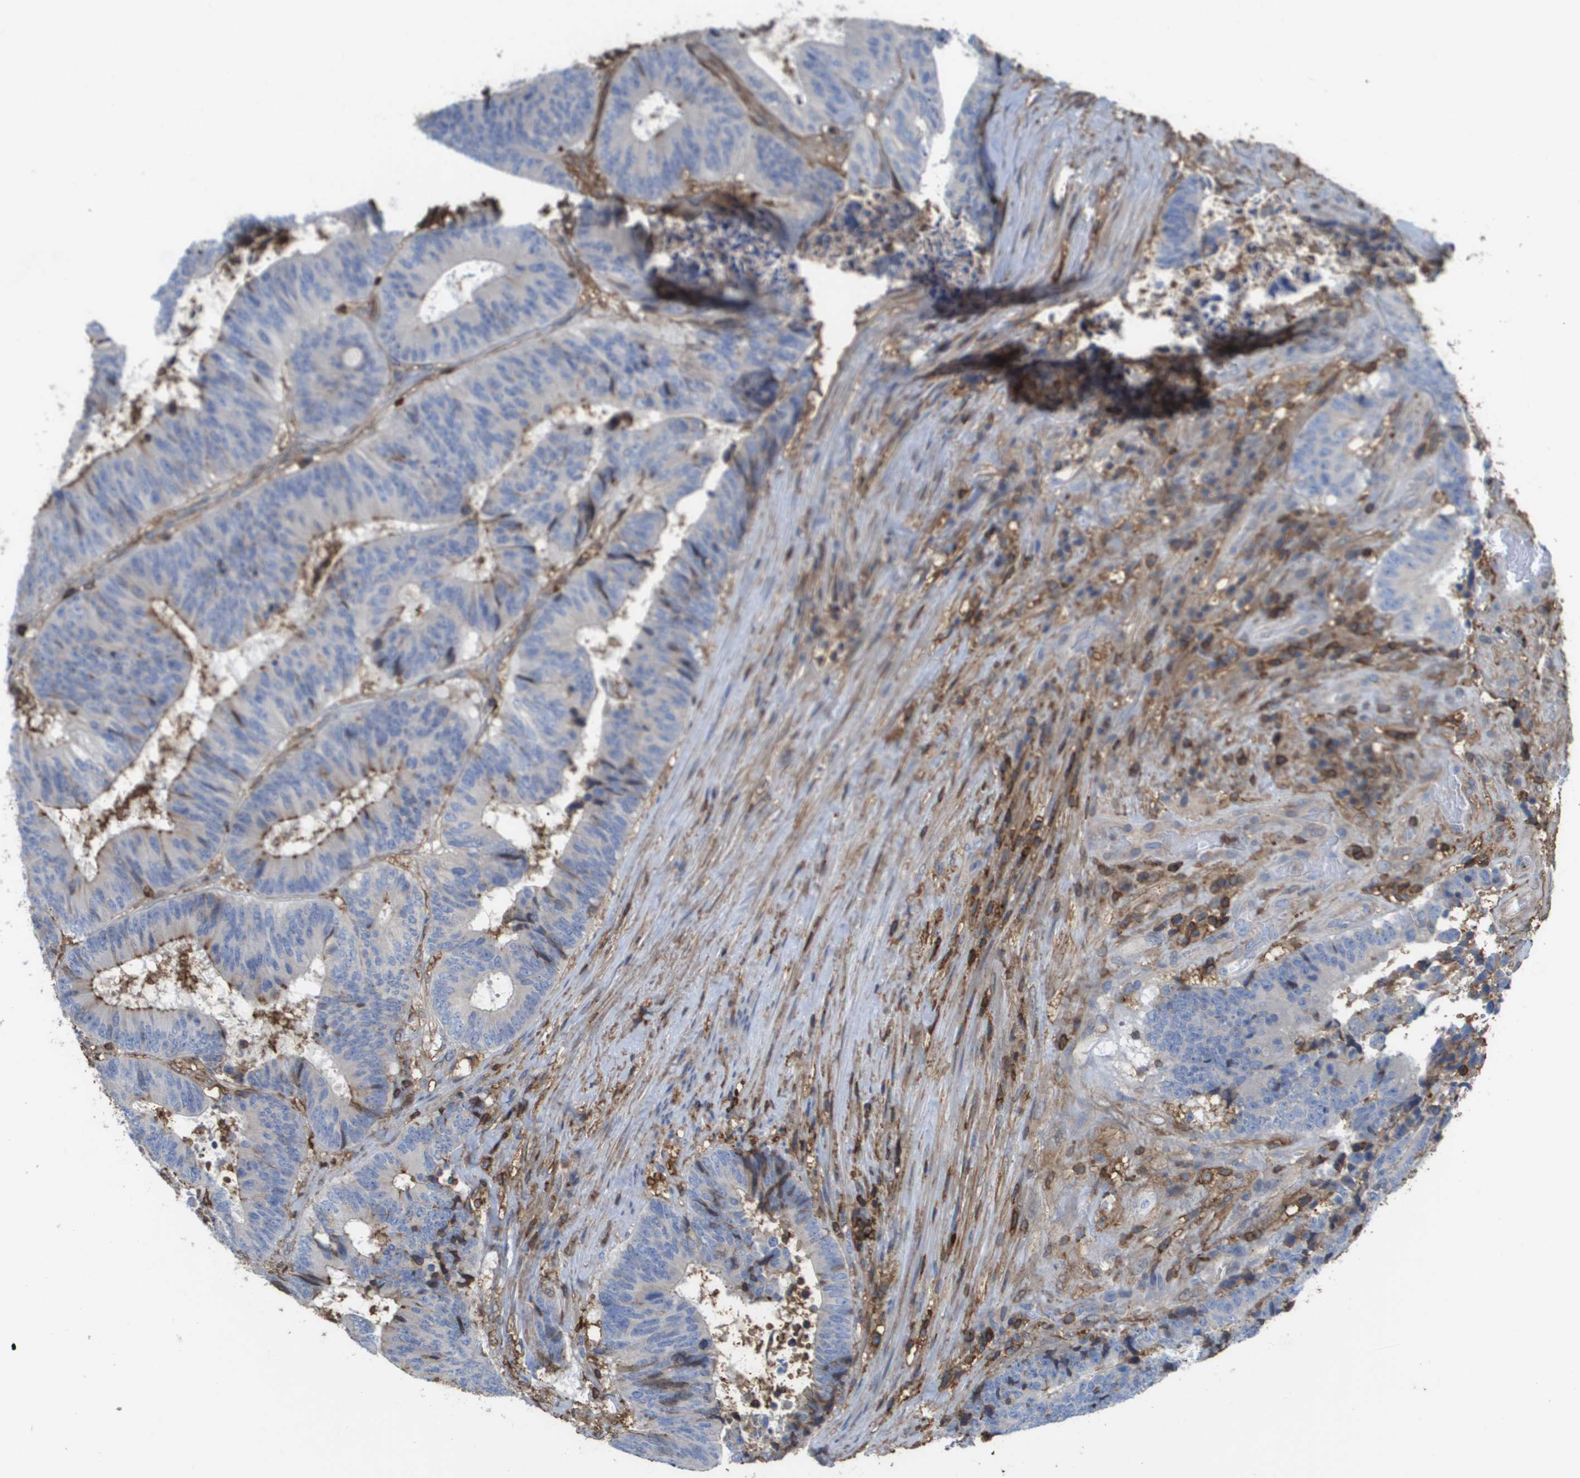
{"staining": {"intensity": "negative", "quantity": "none", "location": "none"}, "tissue": "colorectal cancer", "cell_type": "Tumor cells", "image_type": "cancer", "snomed": [{"axis": "morphology", "description": "Adenocarcinoma, NOS"}, {"axis": "topography", "description": "Rectum"}], "caption": "Immunohistochemistry photomicrograph of neoplastic tissue: human colorectal cancer stained with DAB displays no significant protein positivity in tumor cells.", "gene": "PASK", "patient": {"sex": "male", "age": 72}}